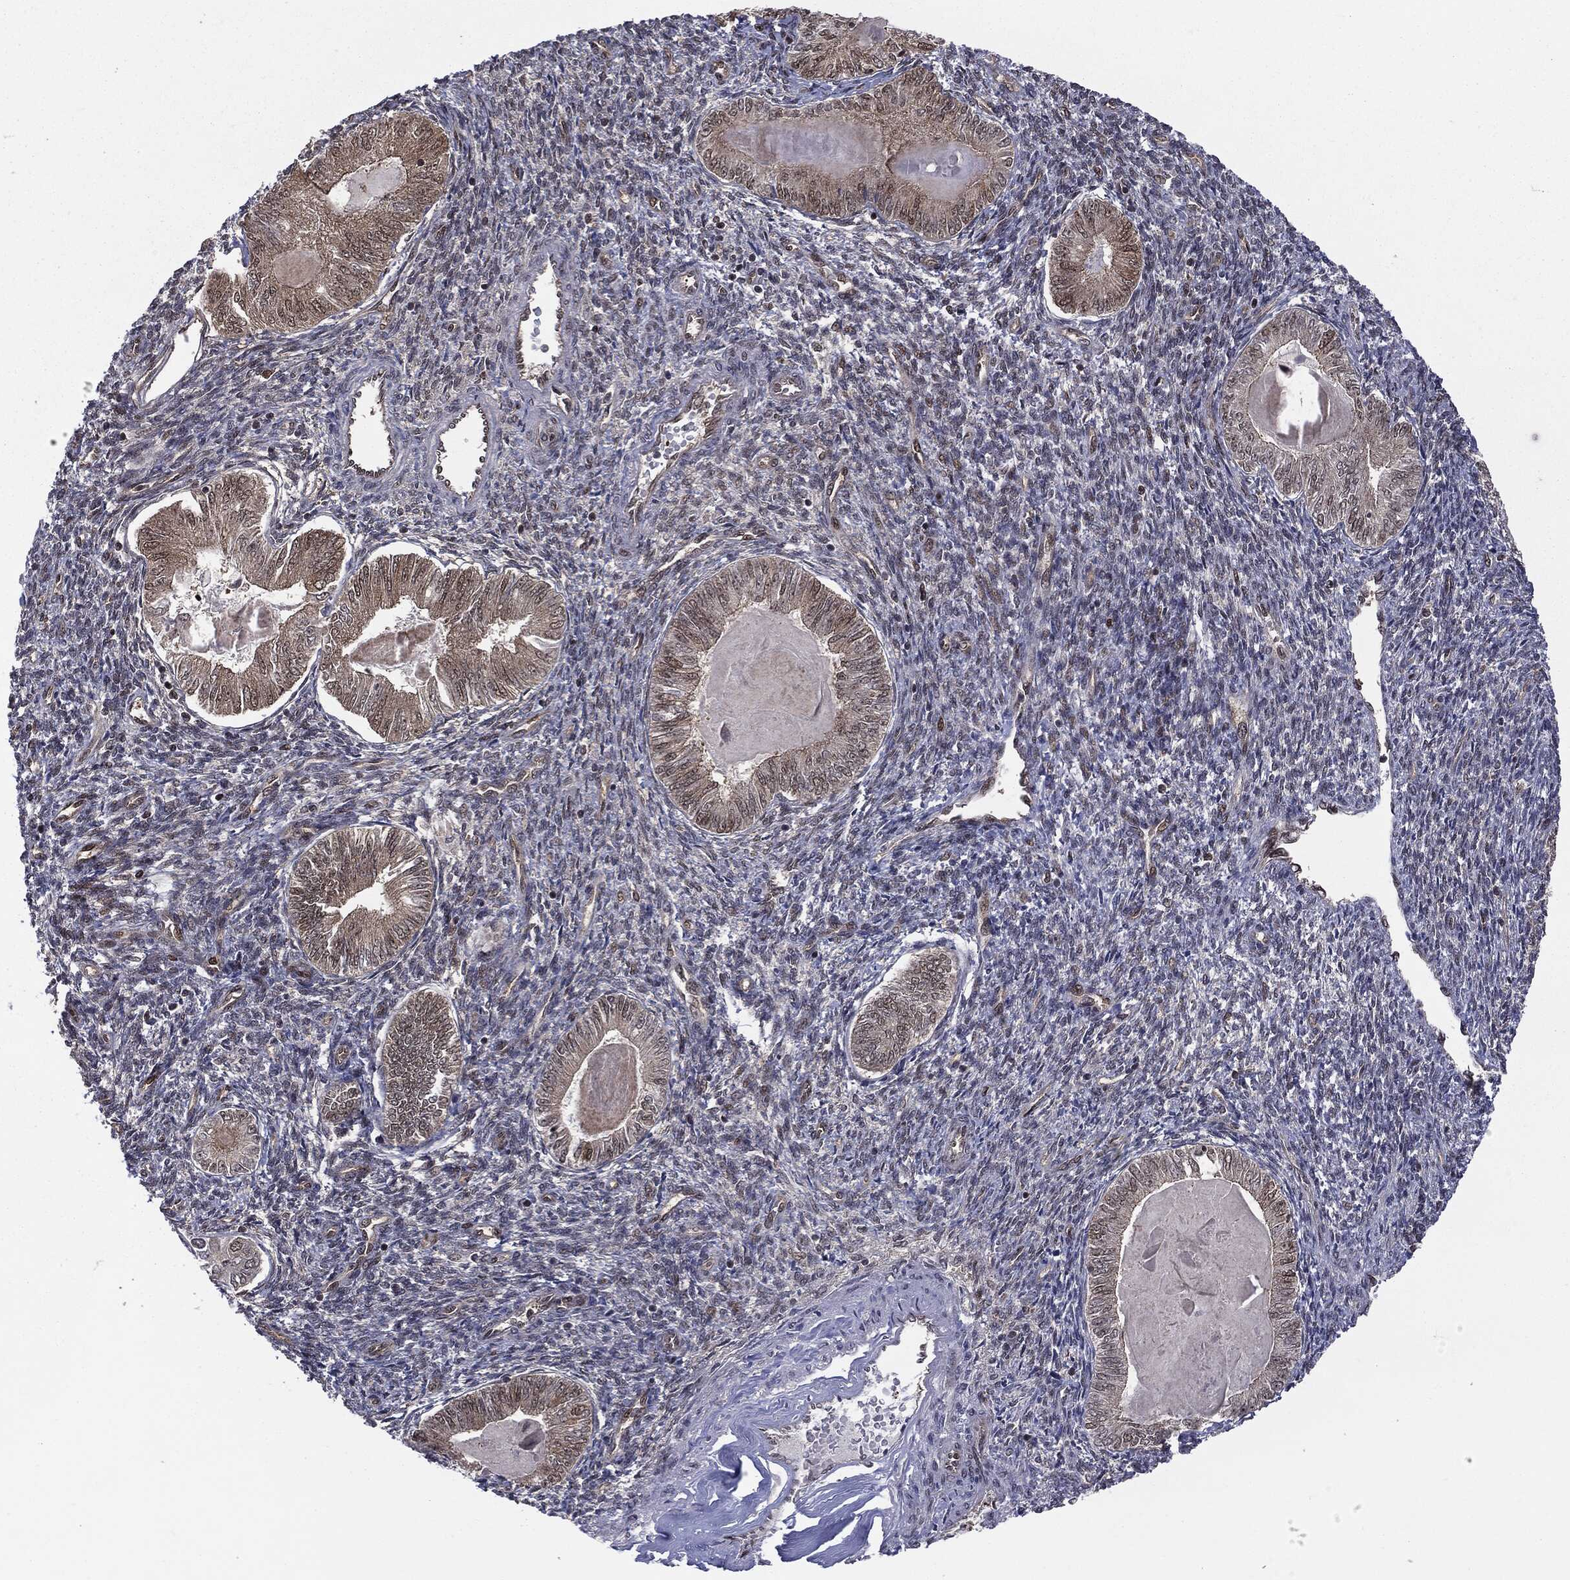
{"staining": {"intensity": "weak", "quantity": "<25%", "location": "cytoplasmic/membranous"}, "tissue": "endometrial cancer", "cell_type": "Tumor cells", "image_type": "cancer", "snomed": [{"axis": "morphology", "description": "Carcinoma, NOS"}, {"axis": "topography", "description": "Uterus"}], "caption": "A micrograph of human endometrial carcinoma is negative for staining in tumor cells.", "gene": "PTPA", "patient": {"sex": "female", "age": 76}}